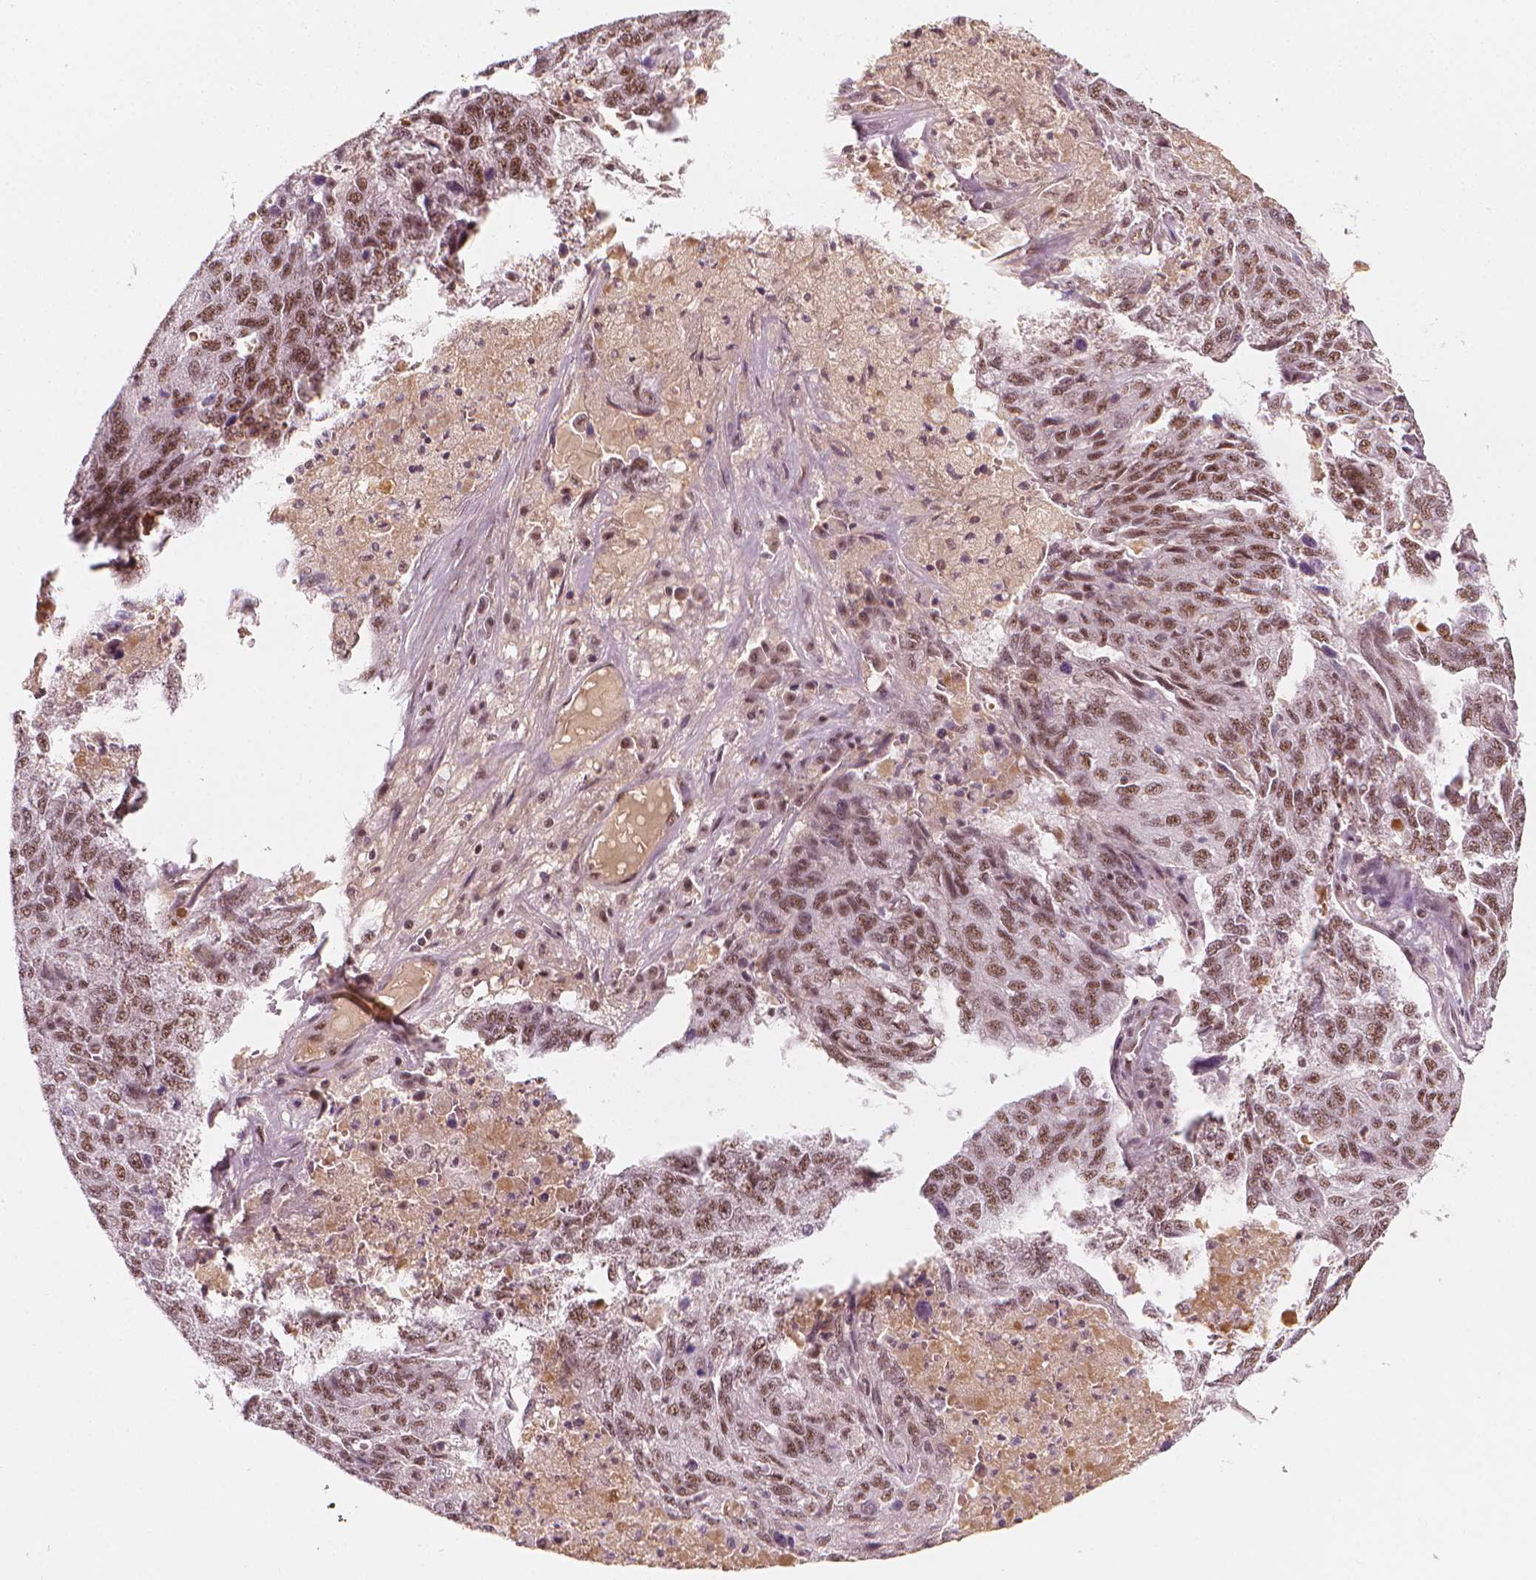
{"staining": {"intensity": "moderate", "quantity": ">75%", "location": "nuclear"}, "tissue": "ovarian cancer", "cell_type": "Tumor cells", "image_type": "cancer", "snomed": [{"axis": "morphology", "description": "Cystadenocarcinoma, serous, NOS"}, {"axis": "topography", "description": "Ovary"}], "caption": "A photomicrograph showing moderate nuclear staining in approximately >75% of tumor cells in ovarian serous cystadenocarcinoma, as visualized by brown immunohistochemical staining.", "gene": "ELF2", "patient": {"sex": "female", "age": 71}}